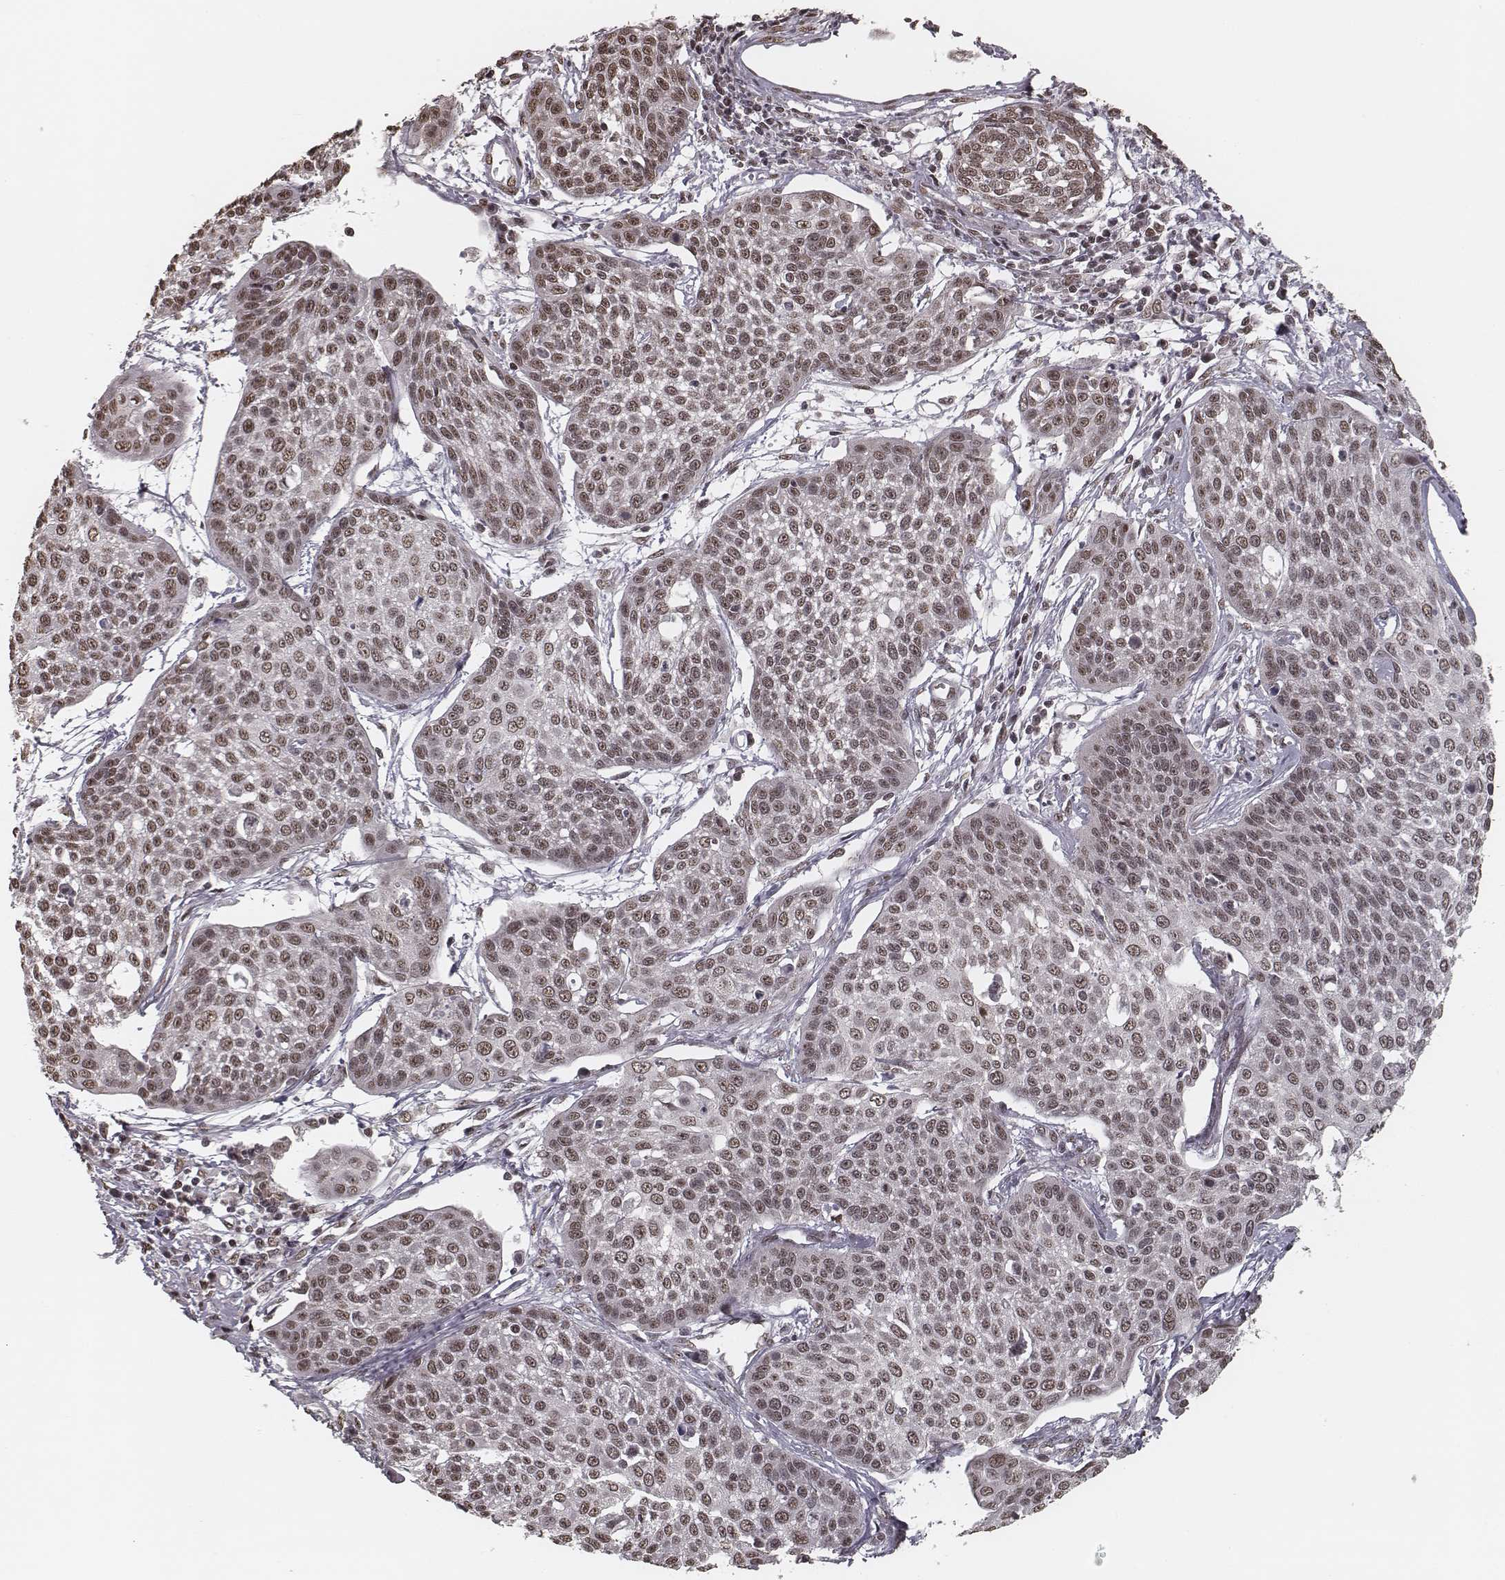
{"staining": {"intensity": "weak", "quantity": ">75%", "location": "nuclear"}, "tissue": "cervical cancer", "cell_type": "Tumor cells", "image_type": "cancer", "snomed": [{"axis": "morphology", "description": "Squamous cell carcinoma, NOS"}, {"axis": "topography", "description": "Cervix"}], "caption": "A photomicrograph of squamous cell carcinoma (cervical) stained for a protein displays weak nuclear brown staining in tumor cells.", "gene": "HMGA2", "patient": {"sex": "female", "age": 34}}